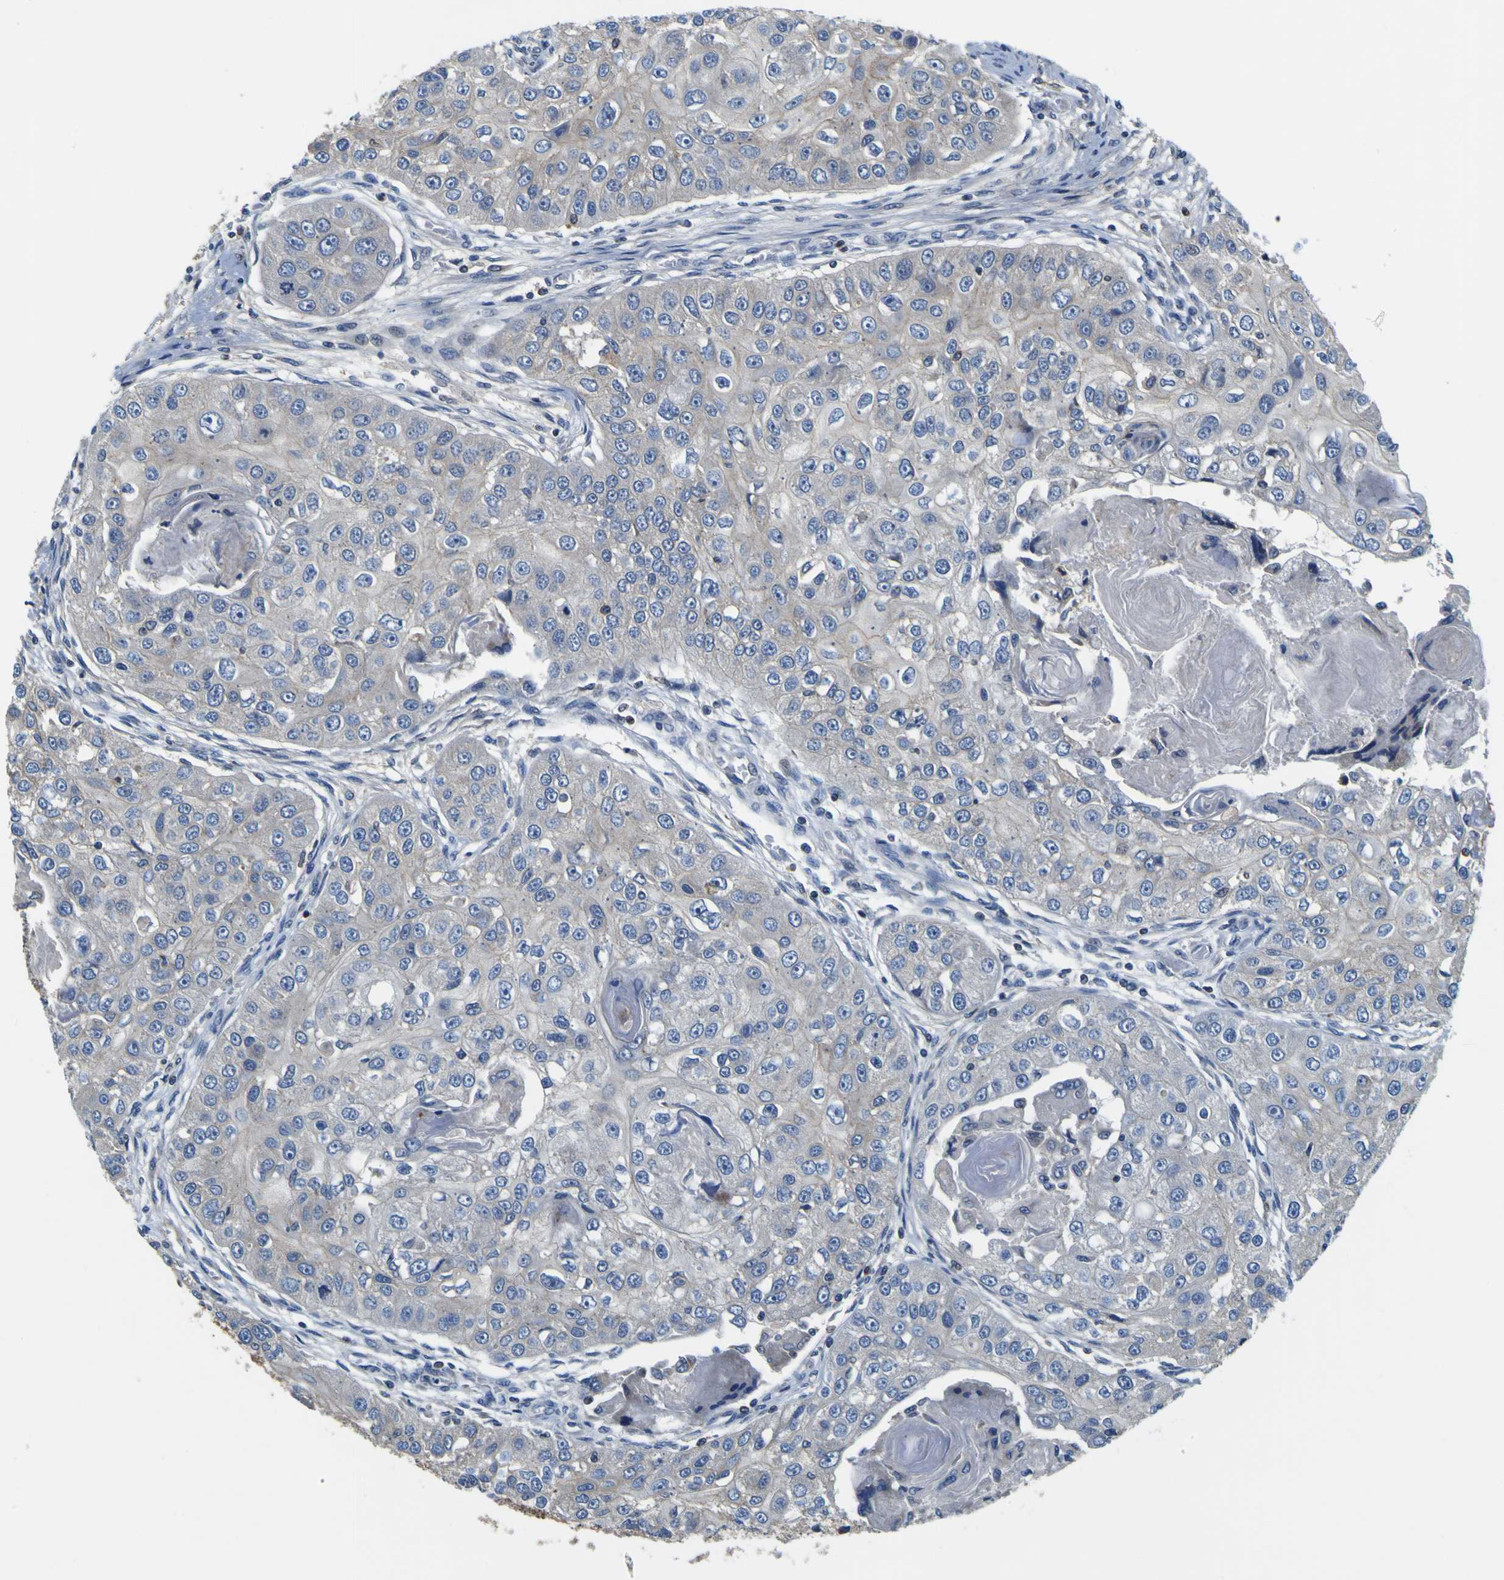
{"staining": {"intensity": "negative", "quantity": "none", "location": "none"}, "tissue": "head and neck cancer", "cell_type": "Tumor cells", "image_type": "cancer", "snomed": [{"axis": "morphology", "description": "Normal tissue, NOS"}, {"axis": "morphology", "description": "Squamous cell carcinoma, NOS"}, {"axis": "topography", "description": "Skeletal muscle"}, {"axis": "topography", "description": "Head-Neck"}], "caption": "This is an immunohistochemistry (IHC) image of head and neck cancer (squamous cell carcinoma). There is no expression in tumor cells.", "gene": "EPHB4", "patient": {"sex": "male", "age": 51}}